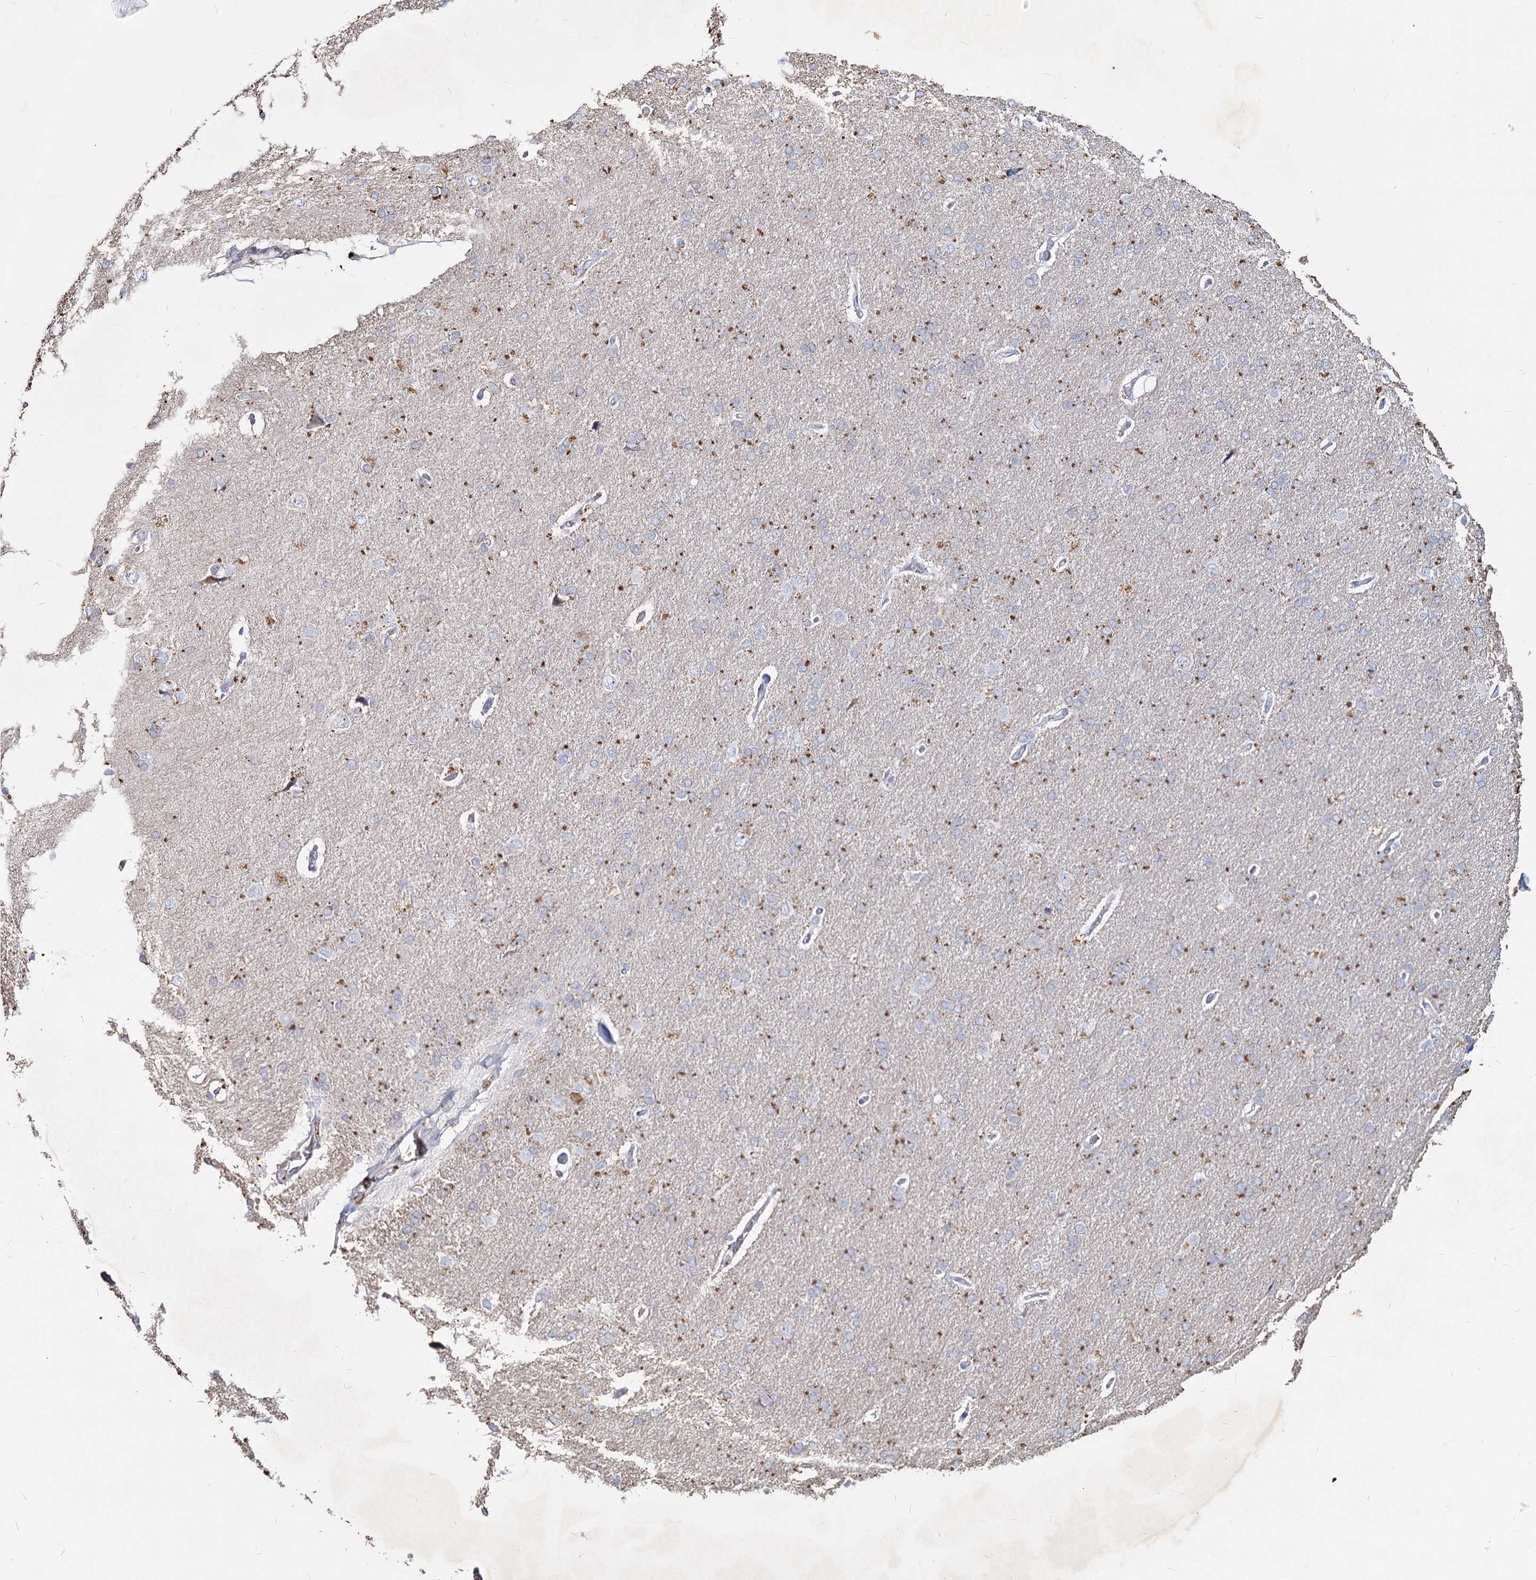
{"staining": {"intensity": "negative", "quantity": "none", "location": "none"}, "tissue": "cerebral cortex", "cell_type": "Endothelial cells", "image_type": "normal", "snomed": [{"axis": "morphology", "description": "Normal tissue, NOS"}, {"axis": "topography", "description": "Cerebral cortex"}], "caption": "DAB immunohistochemical staining of unremarkable human cerebral cortex demonstrates no significant expression in endothelial cells. (DAB (3,3'-diaminobenzidine) immunohistochemistry (IHC), high magnification).", "gene": "CCDC73", "patient": {"sex": "male", "age": 62}}